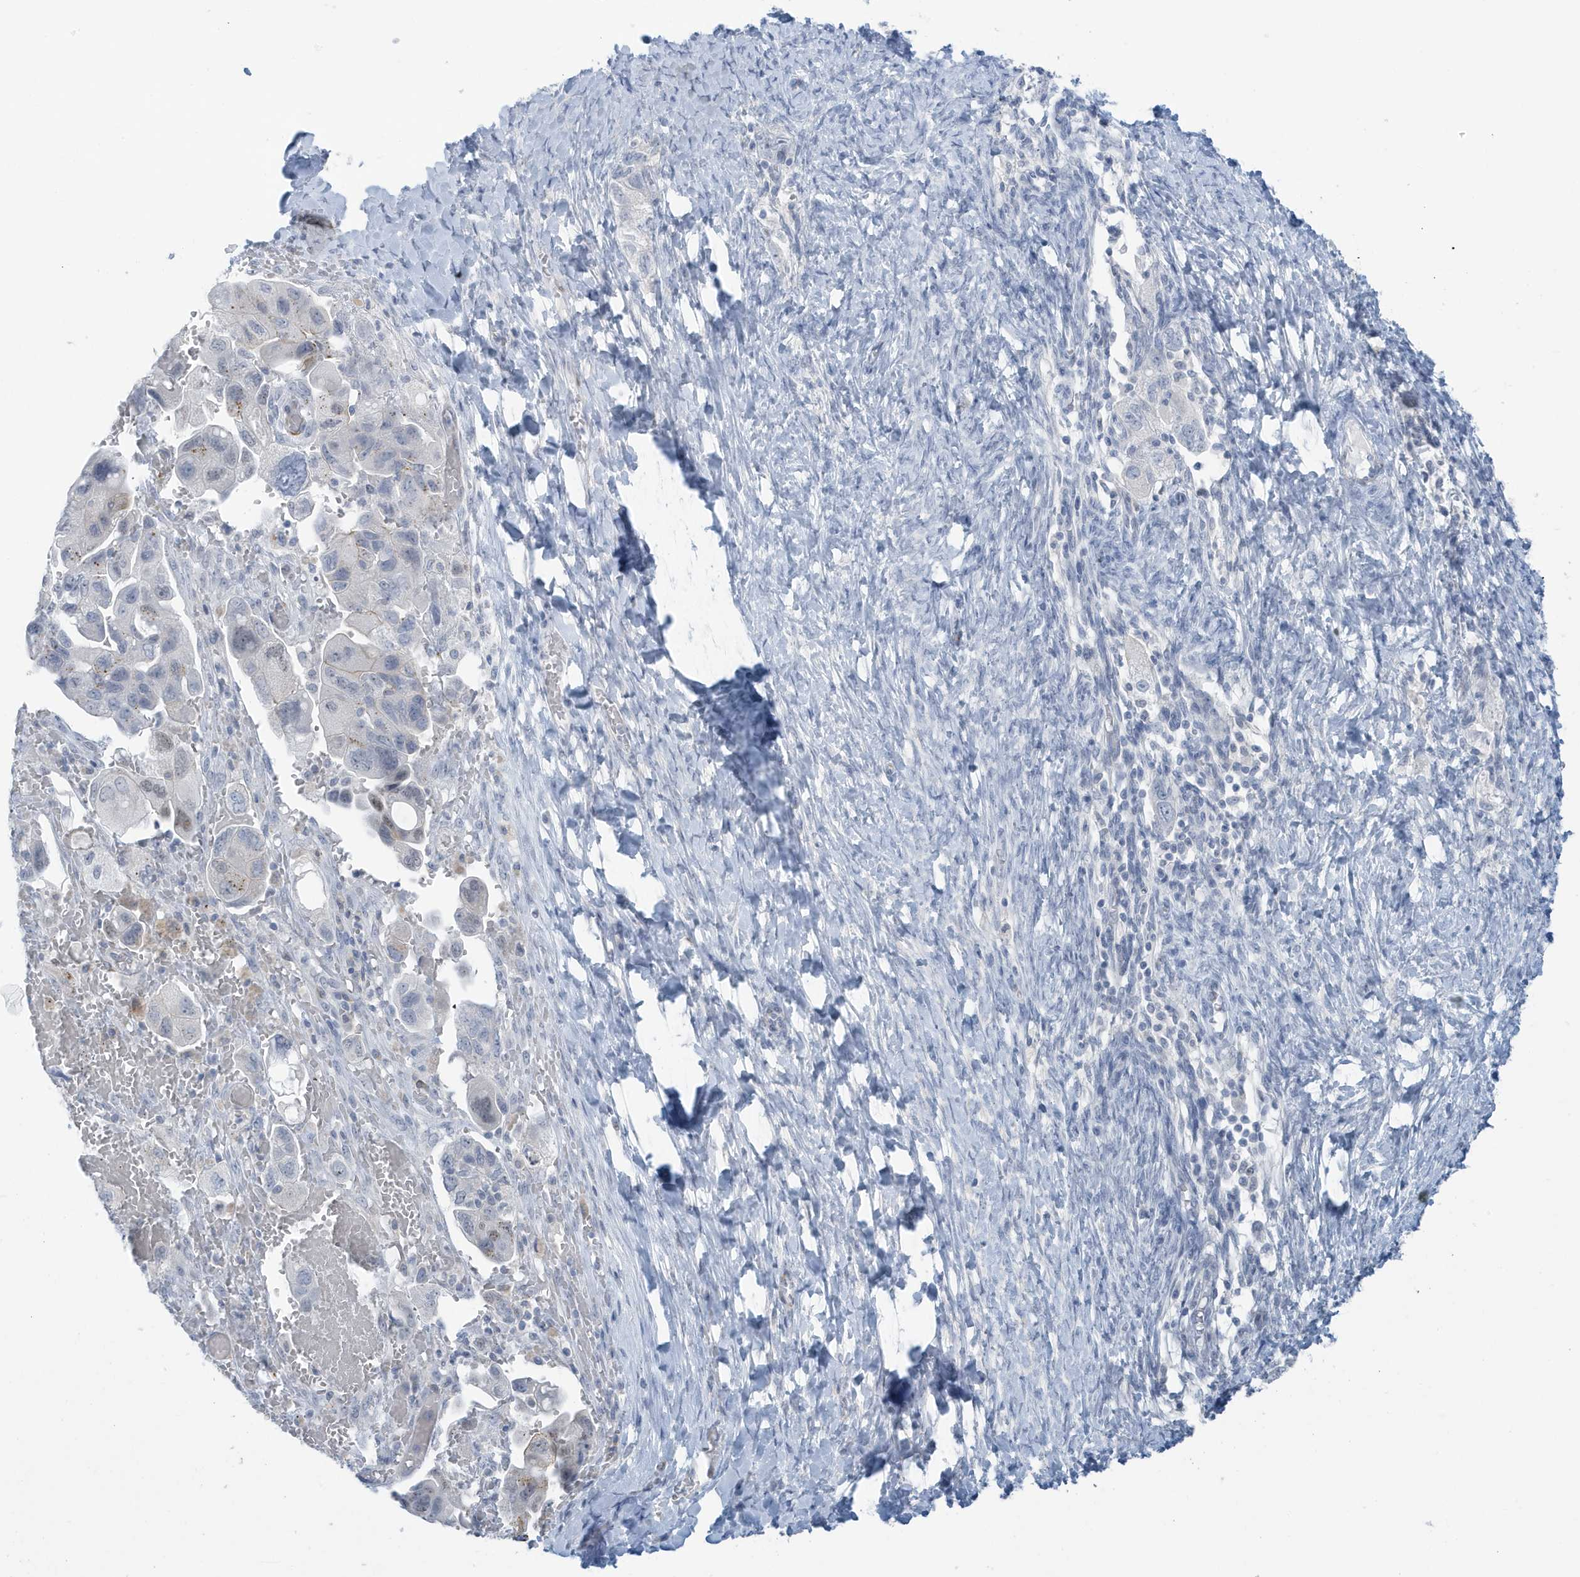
{"staining": {"intensity": "negative", "quantity": "none", "location": "none"}, "tissue": "ovarian cancer", "cell_type": "Tumor cells", "image_type": "cancer", "snomed": [{"axis": "morphology", "description": "Carcinoma, NOS"}, {"axis": "morphology", "description": "Cystadenocarcinoma, serous, NOS"}, {"axis": "topography", "description": "Ovary"}], "caption": "This image is of ovarian cancer stained with immunohistochemistry (IHC) to label a protein in brown with the nuclei are counter-stained blue. There is no positivity in tumor cells.", "gene": "PERM1", "patient": {"sex": "female", "age": 69}}